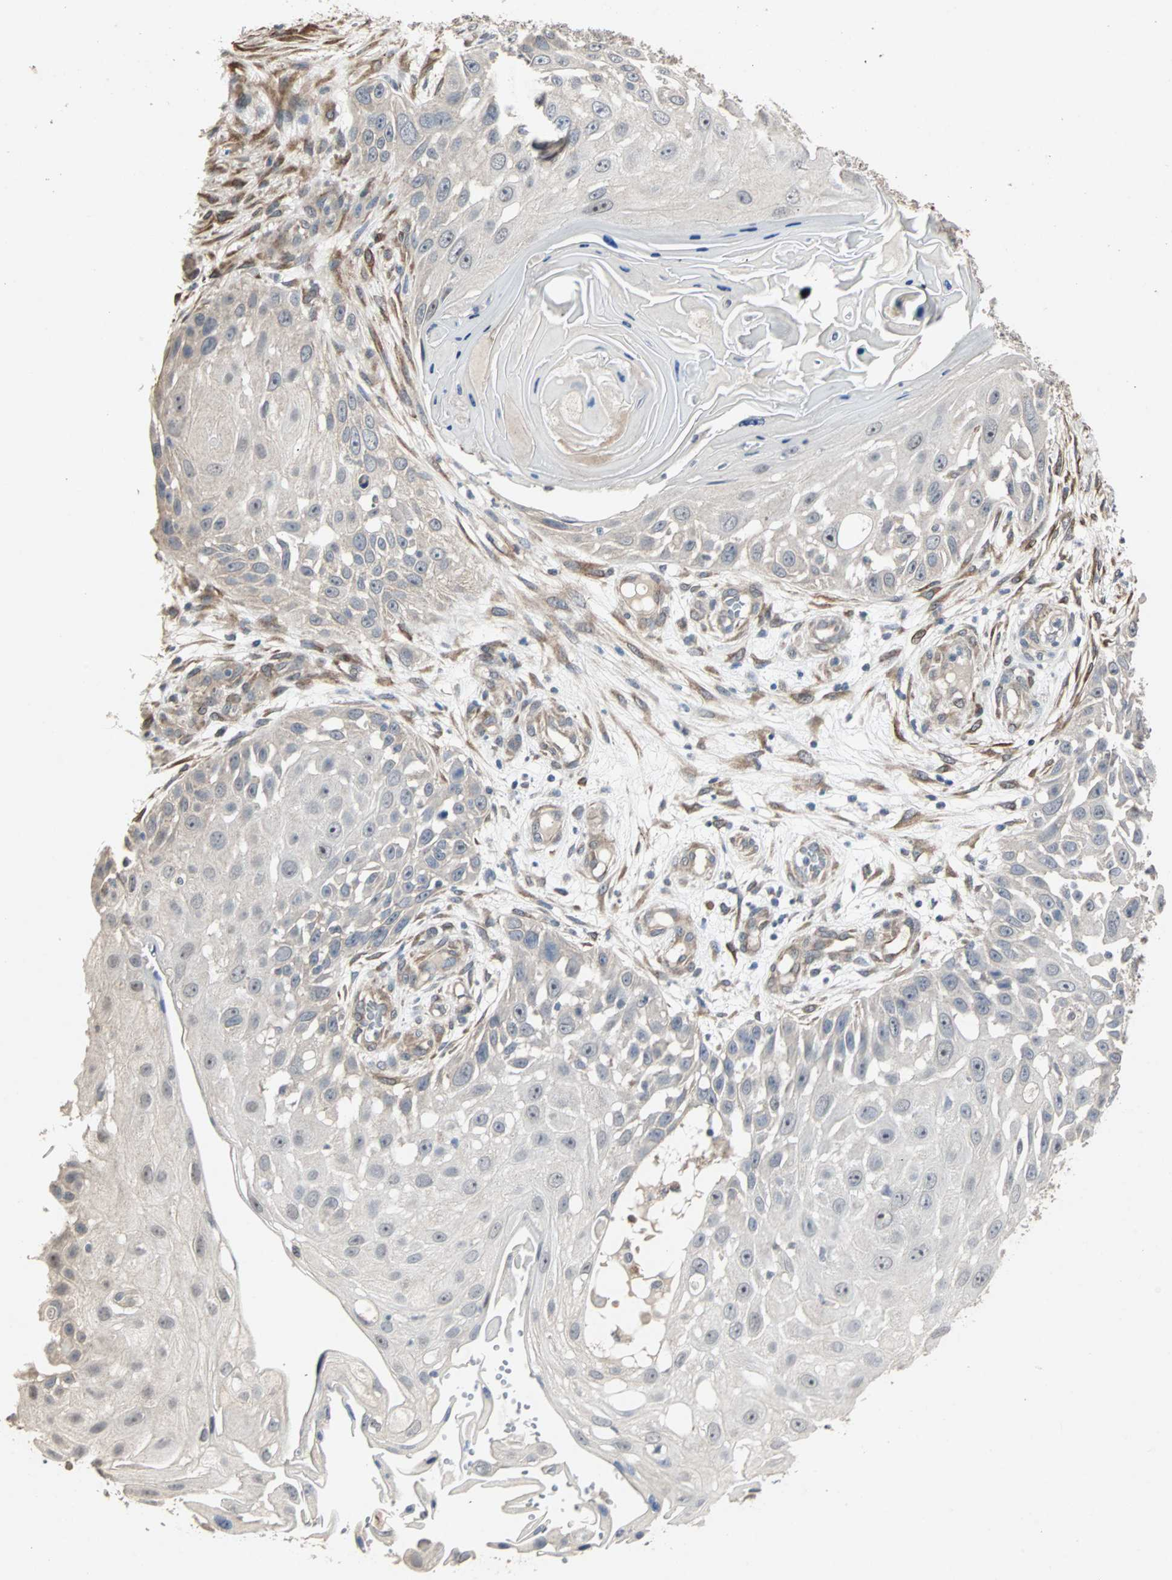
{"staining": {"intensity": "negative", "quantity": "none", "location": "none"}, "tissue": "skin cancer", "cell_type": "Tumor cells", "image_type": "cancer", "snomed": [{"axis": "morphology", "description": "Squamous cell carcinoma, NOS"}, {"axis": "topography", "description": "Skin"}], "caption": "Protein analysis of squamous cell carcinoma (skin) displays no significant positivity in tumor cells.", "gene": "TRPV4", "patient": {"sex": "female", "age": 44}}